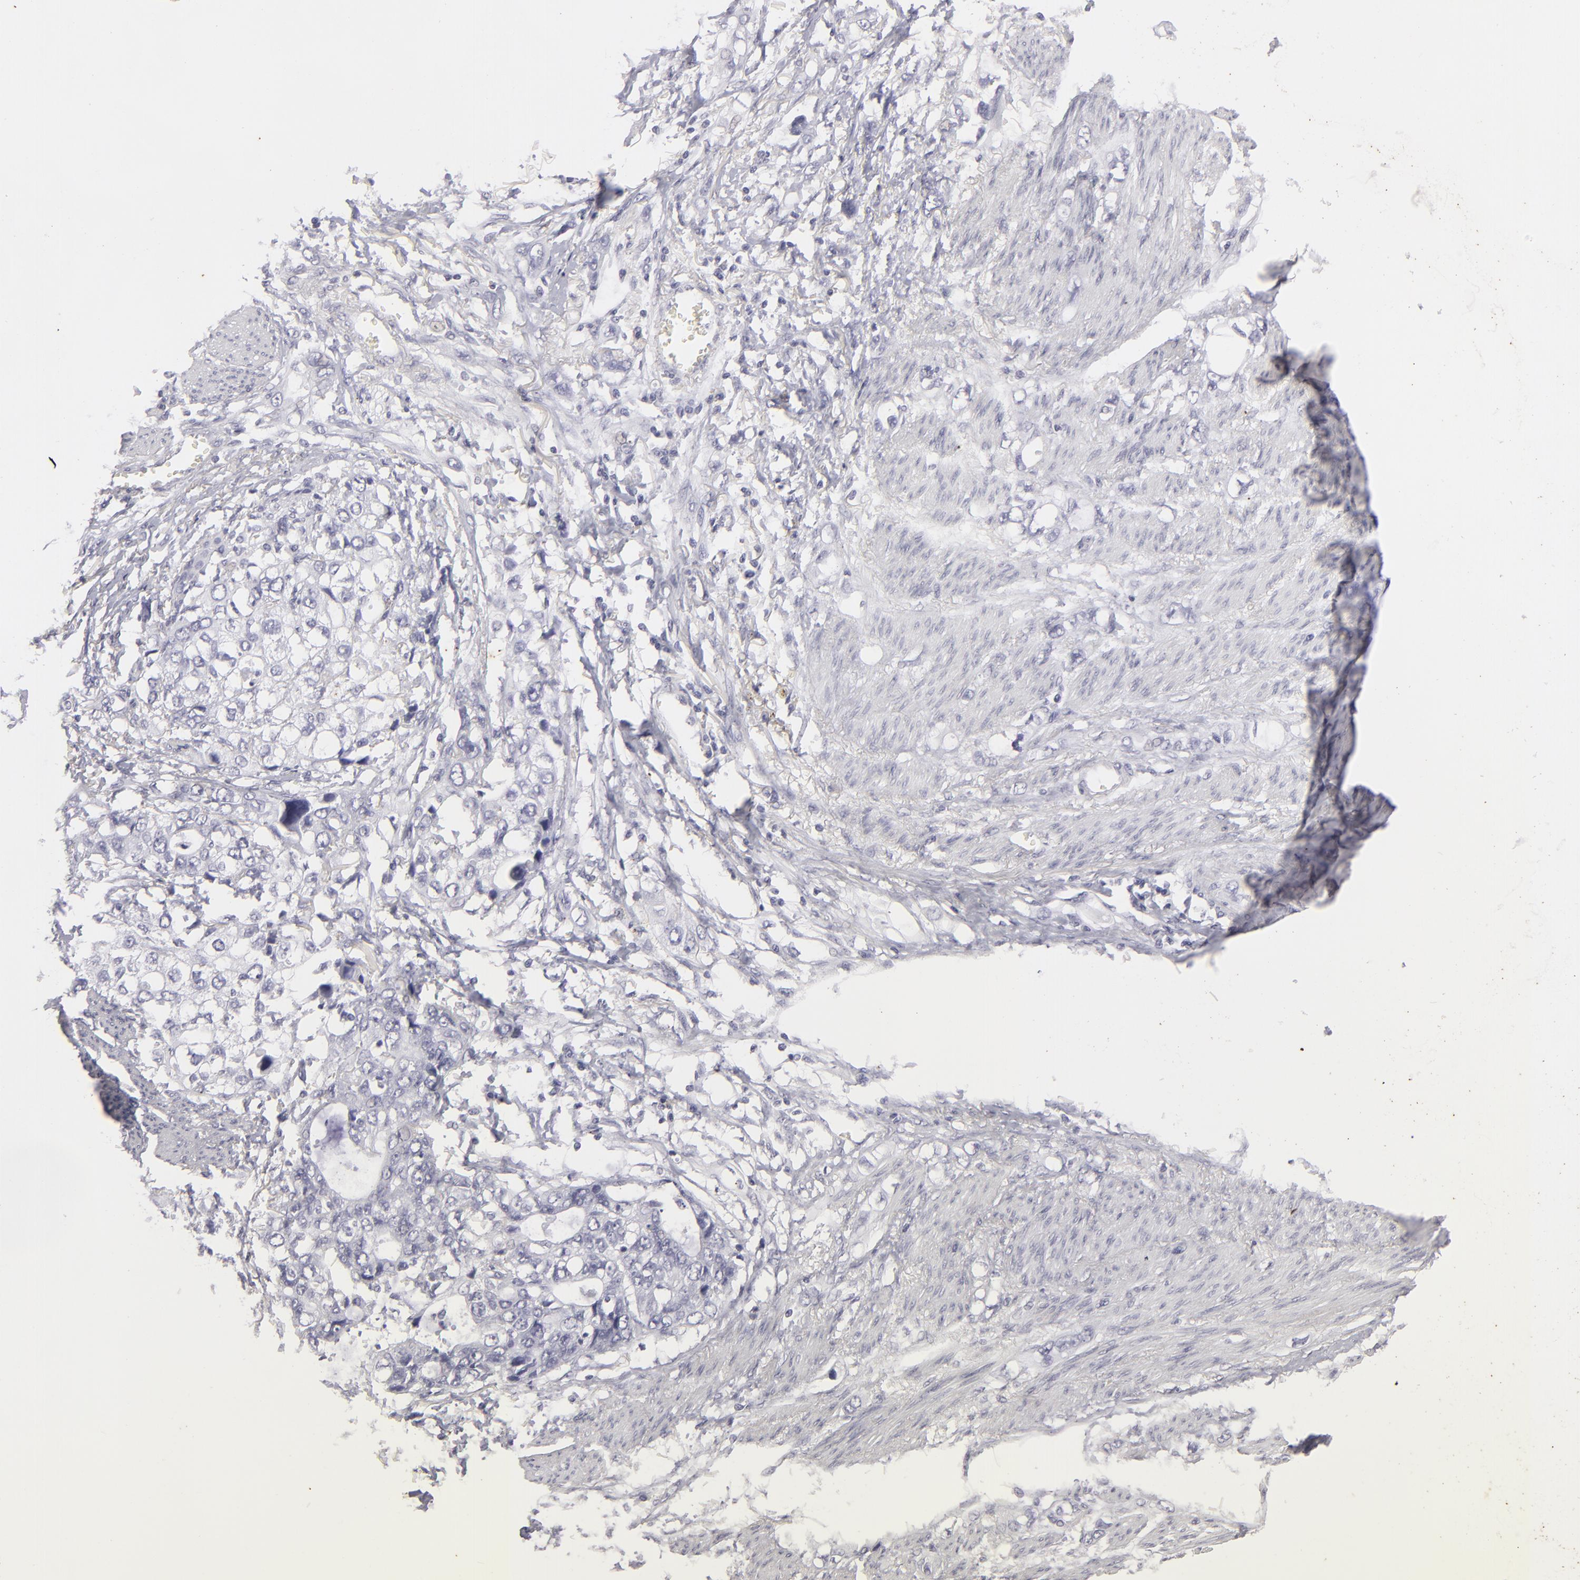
{"staining": {"intensity": "negative", "quantity": "none", "location": "none"}, "tissue": "stomach cancer", "cell_type": "Tumor cells", "image_type": "cancer", "snomed": [{"axis": "morphology", "description": "Adenocarcinoma, NOS"}, {"axis": "topography", "description": "Stomach, upper"}], "caption": "Immunohistochemistry (IHC) photomicrograph of neoplastic tissue: human stomach cancer stained with DAB (3,3'-diaminobenzidine) shows no significant protein expression in tumor cells.", "gene": "KRT1", "patient": {"sex": "female", "age": 52}}